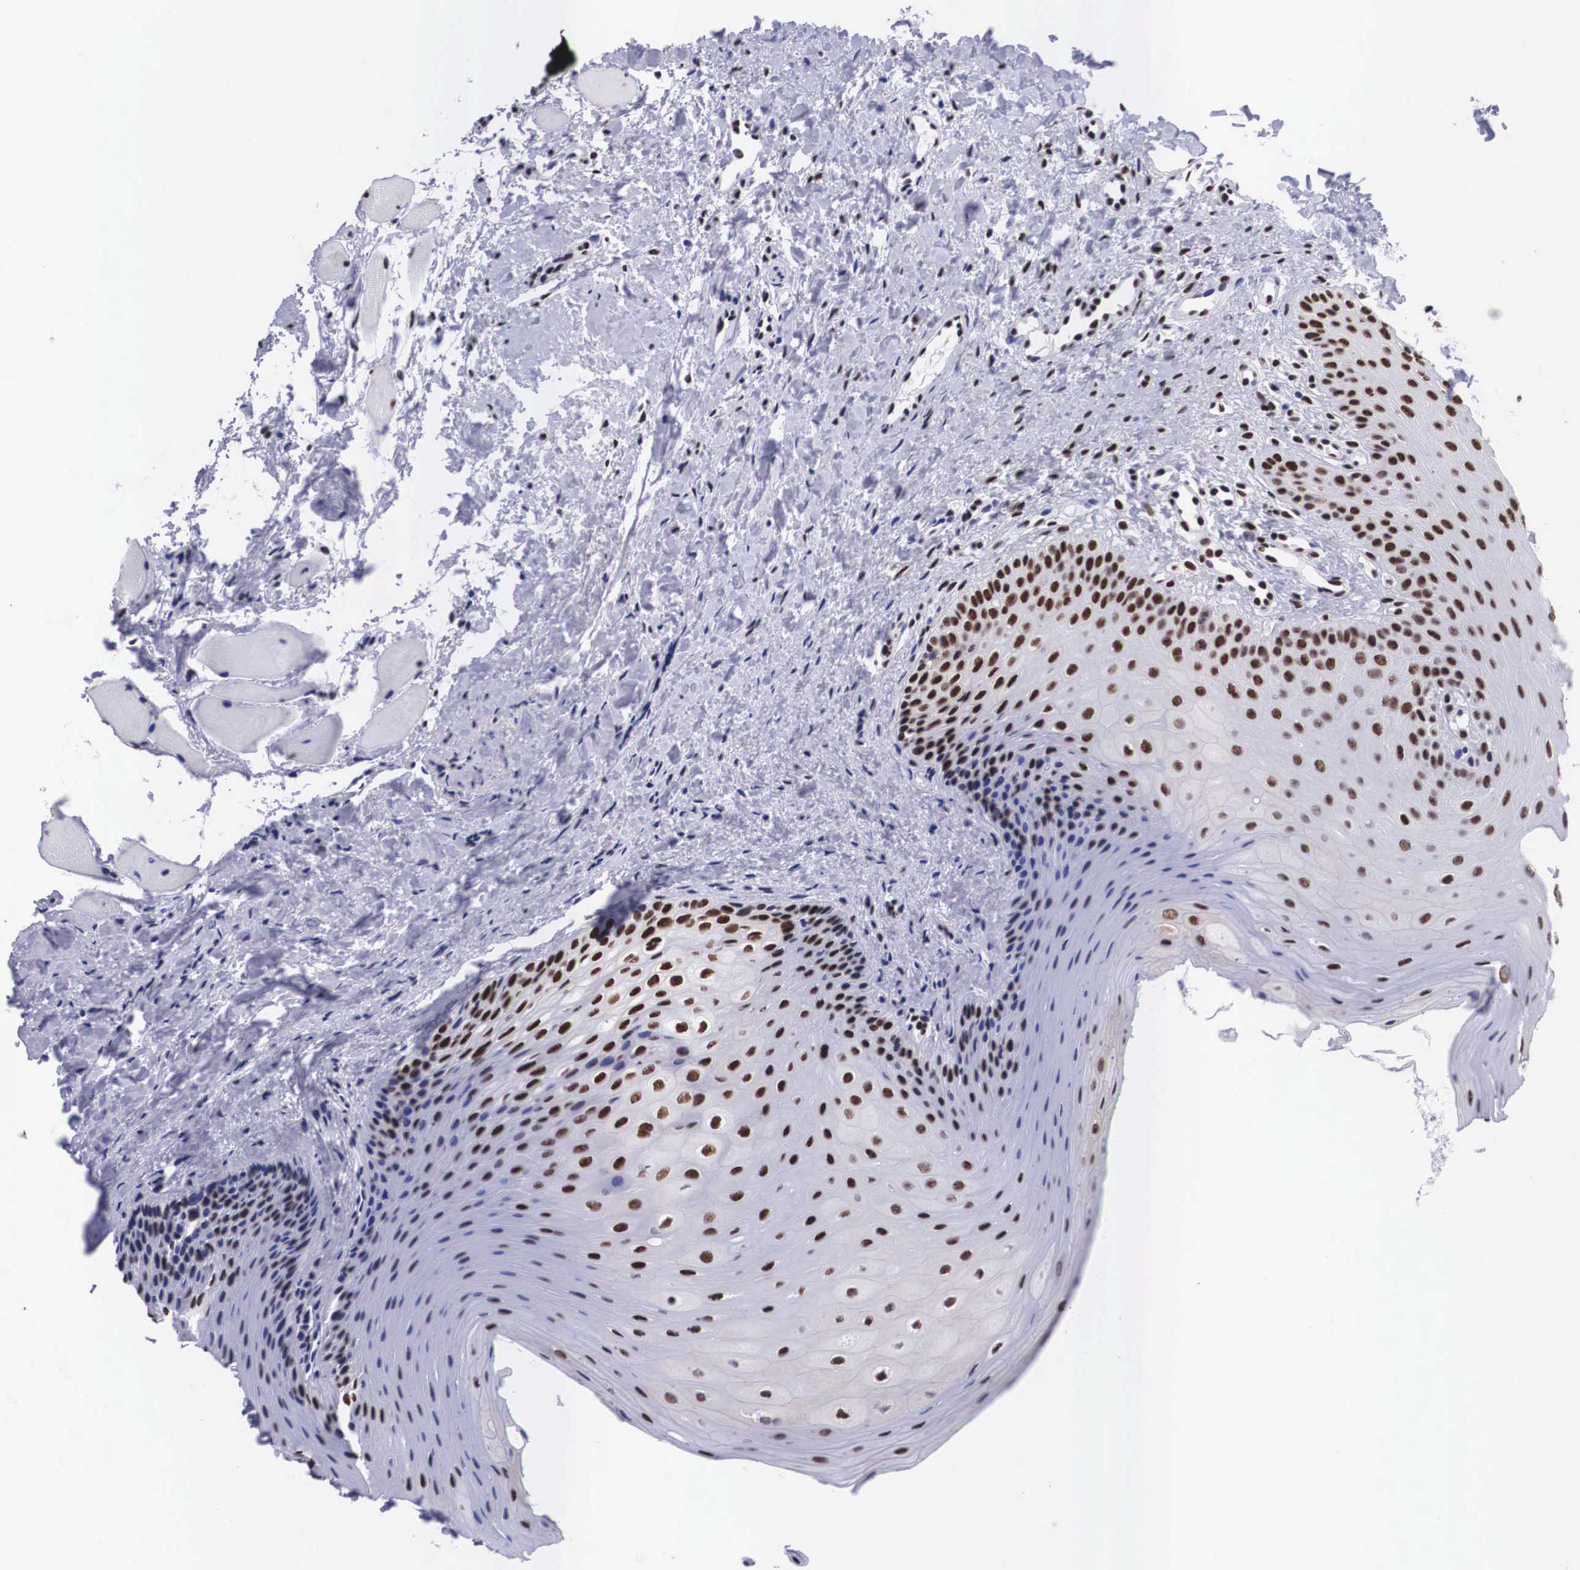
{"staining": {"intensity": "strong", "quantity": ">75%", "location": "nuclear"}, "tissue": "oral mucosa", "cell_type": "Squamous epithelial cells", "image_type": "normal", "snomed": [{"axis": "morphology", "description": "Normal tissue, NOS"}, {"axis": "topography", "description": "Oral tissue"}], "caption": "IHC staining of benign oral mucosa, which shows high levels of strong nuclear expression in about >75% of squamous epithelial cells indicating strong nuclear protein staining. The staining was performed using DAB (3,3'-diaminobenzidine) (brown) for protein detection and nuclei were counterstained in hematoxylin (blue).", "gene": "SF3A1", "patient": {"sex": "female", "age": 23}}